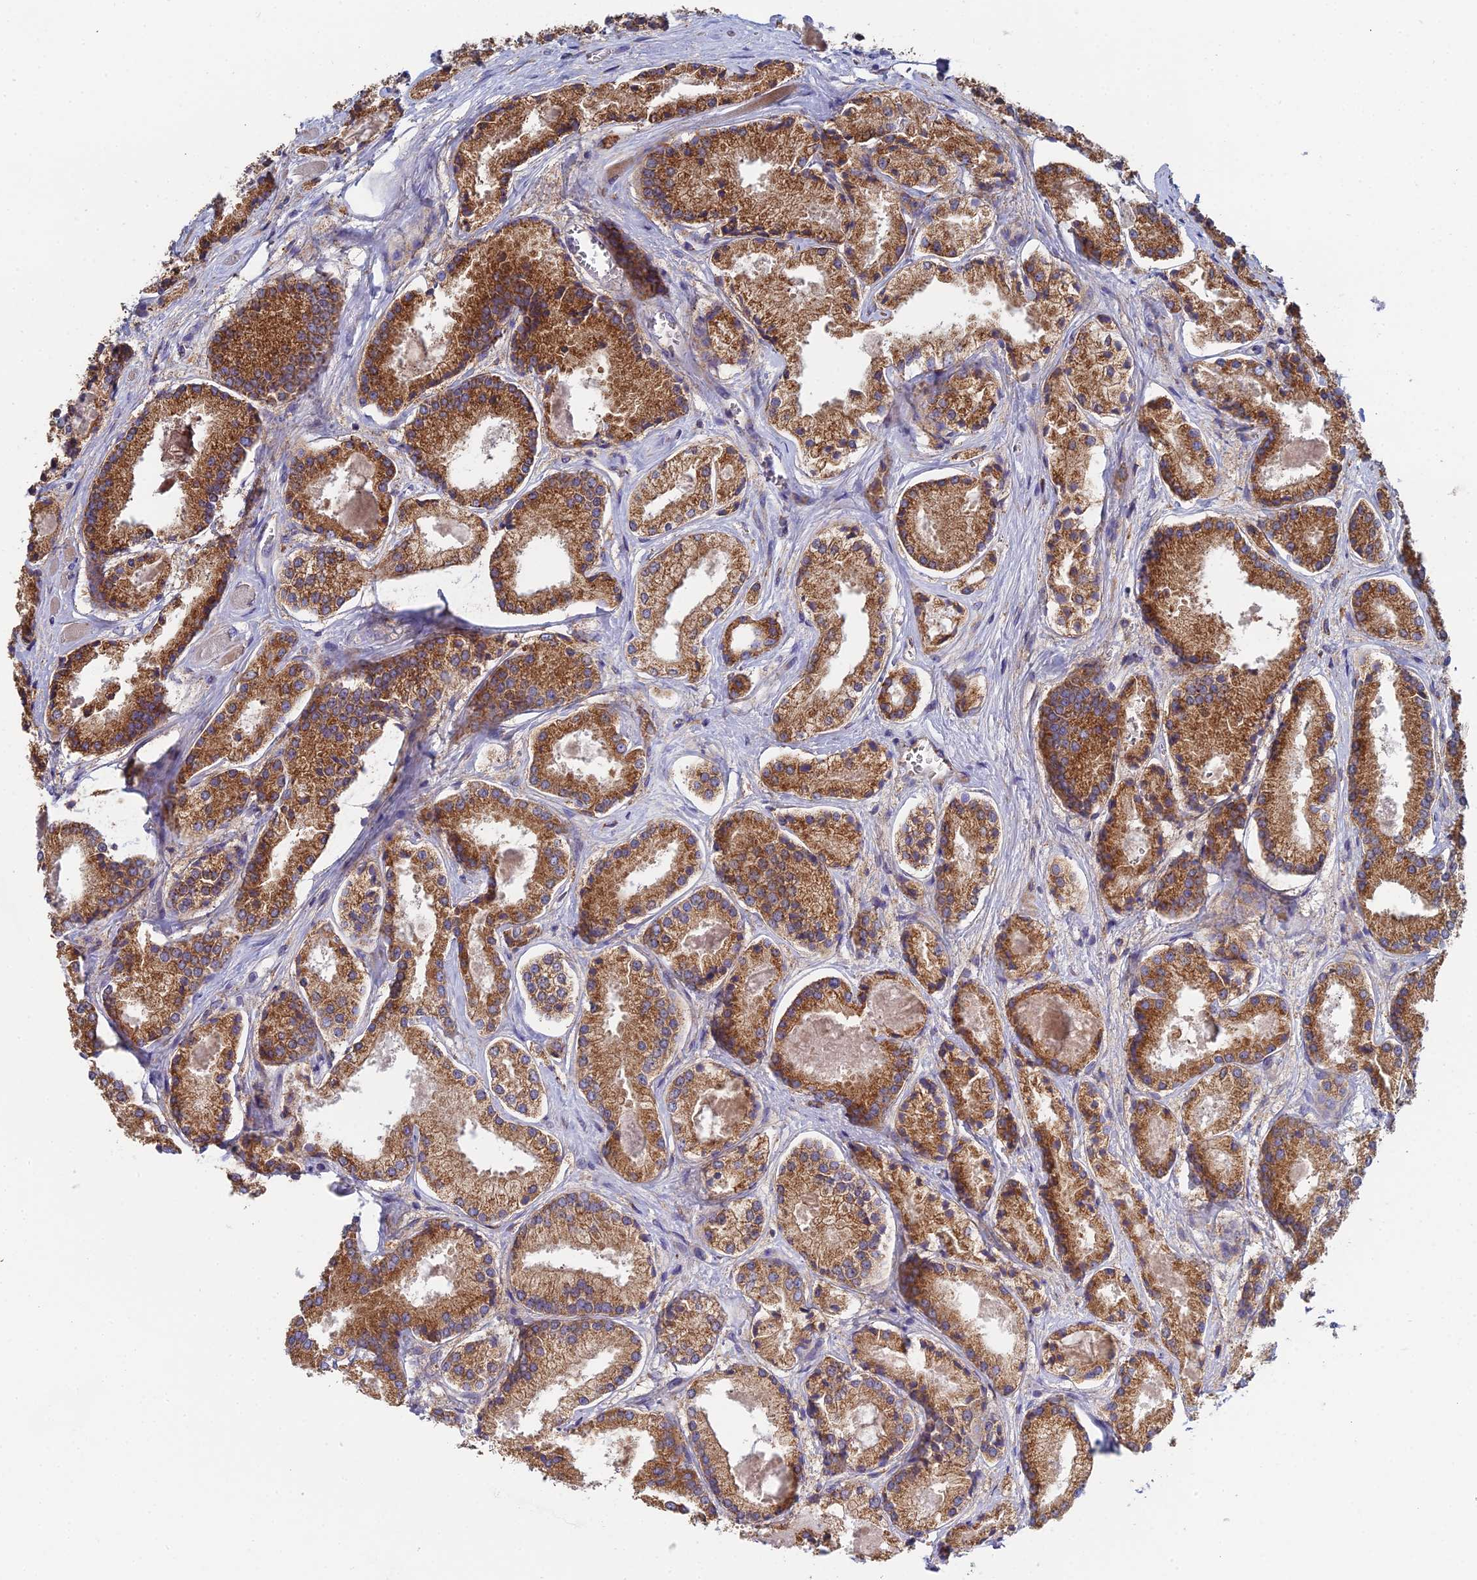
{"staining": {"intensity": "strong", "quantity": ">75%", "location": "cytoplasmic/membranous"}, "tissue": "prostate cancer", "cell_type": "Tumor cells", "image_type": "cancer", "snomed": [{"axis": "morphology", "description": "Adenocarcinoma, High grade"}, {"axis": "topography", "description": "Prostate"}], "caption": "Prostate adenocarcinoma (high-grade) stained with a protein marker displays strong staining in tumor cells.", "gene": "CLCN3", "patient": {"sex": "male", "age": 67}}